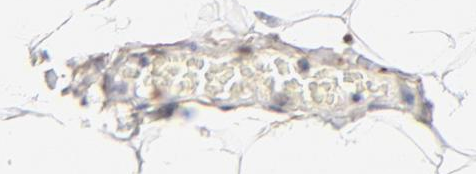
{"staining": {"intensity": "moderate", "quantity": ">75%", "location": "nuclear"}, "tissue": "adipose tissue", "cell_type": "Adipocytes", "image_type": "normal", "snomed": [{"axis": "morphology", "description": "Normal tissue, NOS"}, {"axis": "topography", "description": "Soft tissue"}], "caption": "Protein staining of unremarkable adipose tissue demonstrates moderate nuclear staining in about >75% of adipocytes.", "gene": "PBX1", "patient": {"sex": "male", "age": 26}}